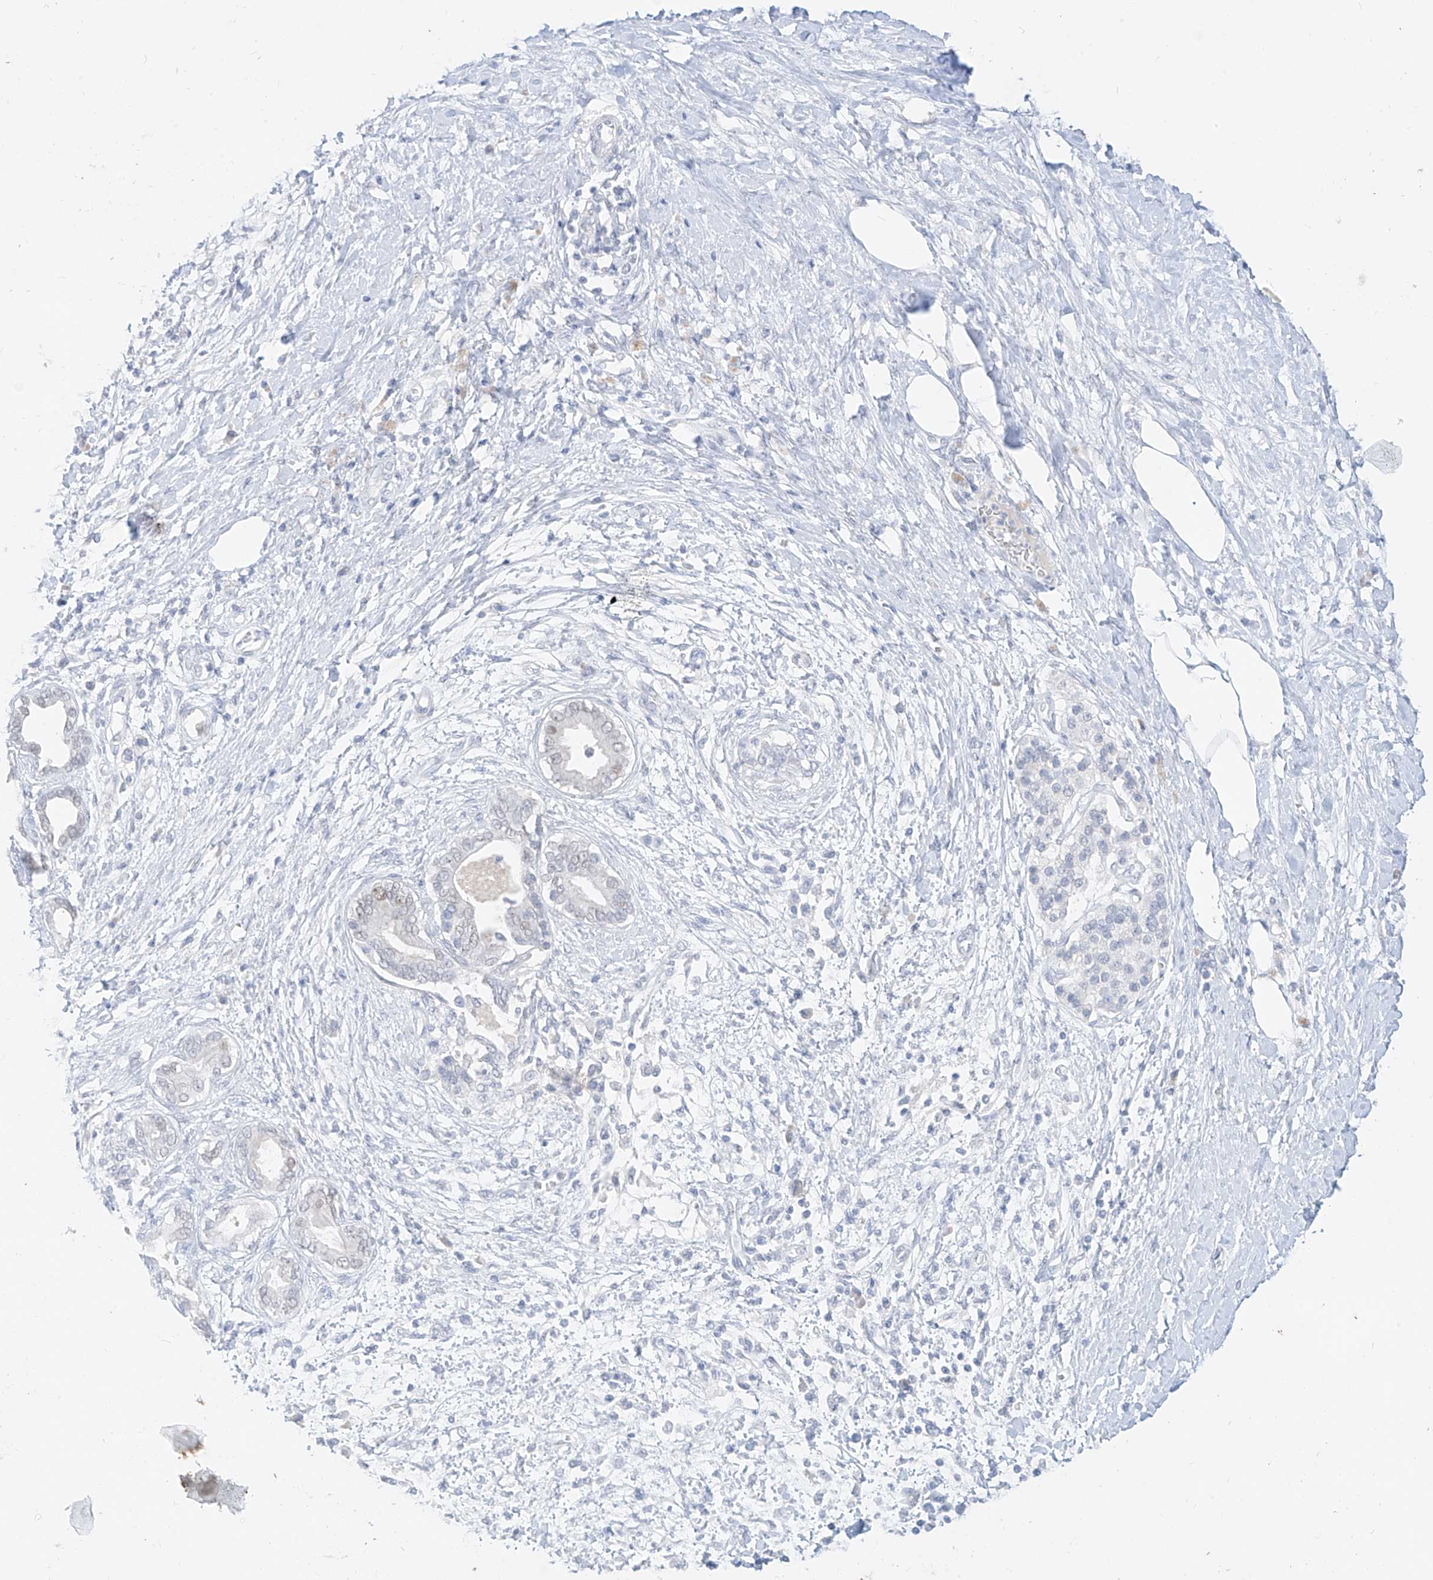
{"staining": {"intensity": "negative", "quantity": "none", "location": "none"}, "tissue": "pancreatic cancer", "cell_type": "Tumor cells", "image_type": "cancer", "snomed": [{"axis": "morphology", "description": "Adenocarcinoma, NOS"}, {"axis": "topography", "description": "Pancreas"}], "caption": "Immunohistochemistry photomicrograph of neoplastic tissue: human pancreatic cancer stained with DAB exhibits no significant protein expression in tumor cells. (Brightfield microscopy of DAB (3,3'-diaminobenzidine) immunohistochemistry (IHC) at high magnification).", "gene": "BARX2", "patient": {"sex": "male", "age": 58}}